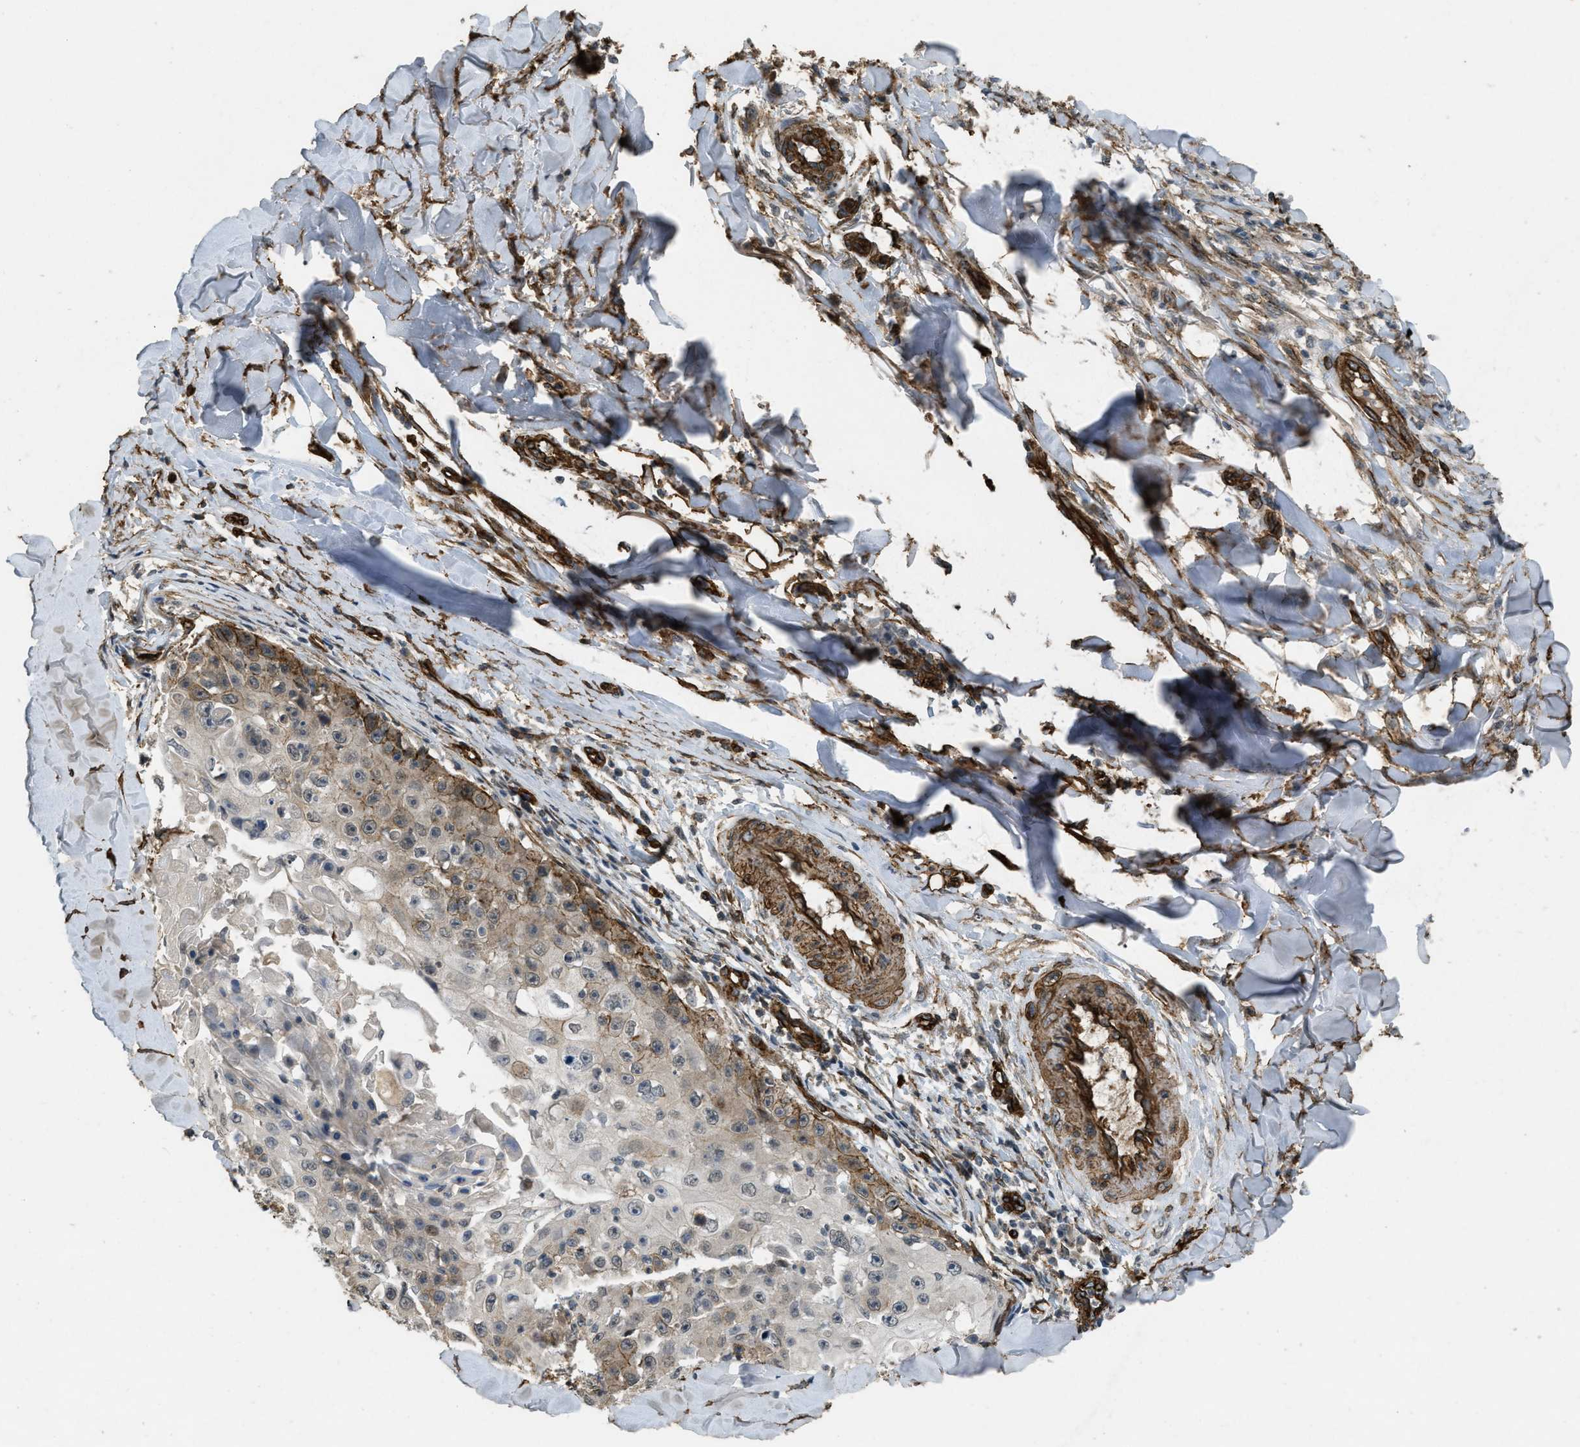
{"staining": {"intensity": "moderate", "quantity": ">75%", "location": "cytoplasmic/membranous"}, "tissue": "skin cancer", "cell_type": "Tumor cells", "image_type": "cancer", "snomed": [{"axis": "morphology", "description": "Squamous cell carcinoma, NOS"}, {"axis": "topography", "description": "Skin"}], "caption": "Immunohistochemical staining of human skin cancer (squamous cell carcinoma) reveals medium levels of moderate cytoplasmic/membranous expression in approximately >75% of tumor cells.", "gene": "NMB", "patient": {"sex": "male", "age": 86}}